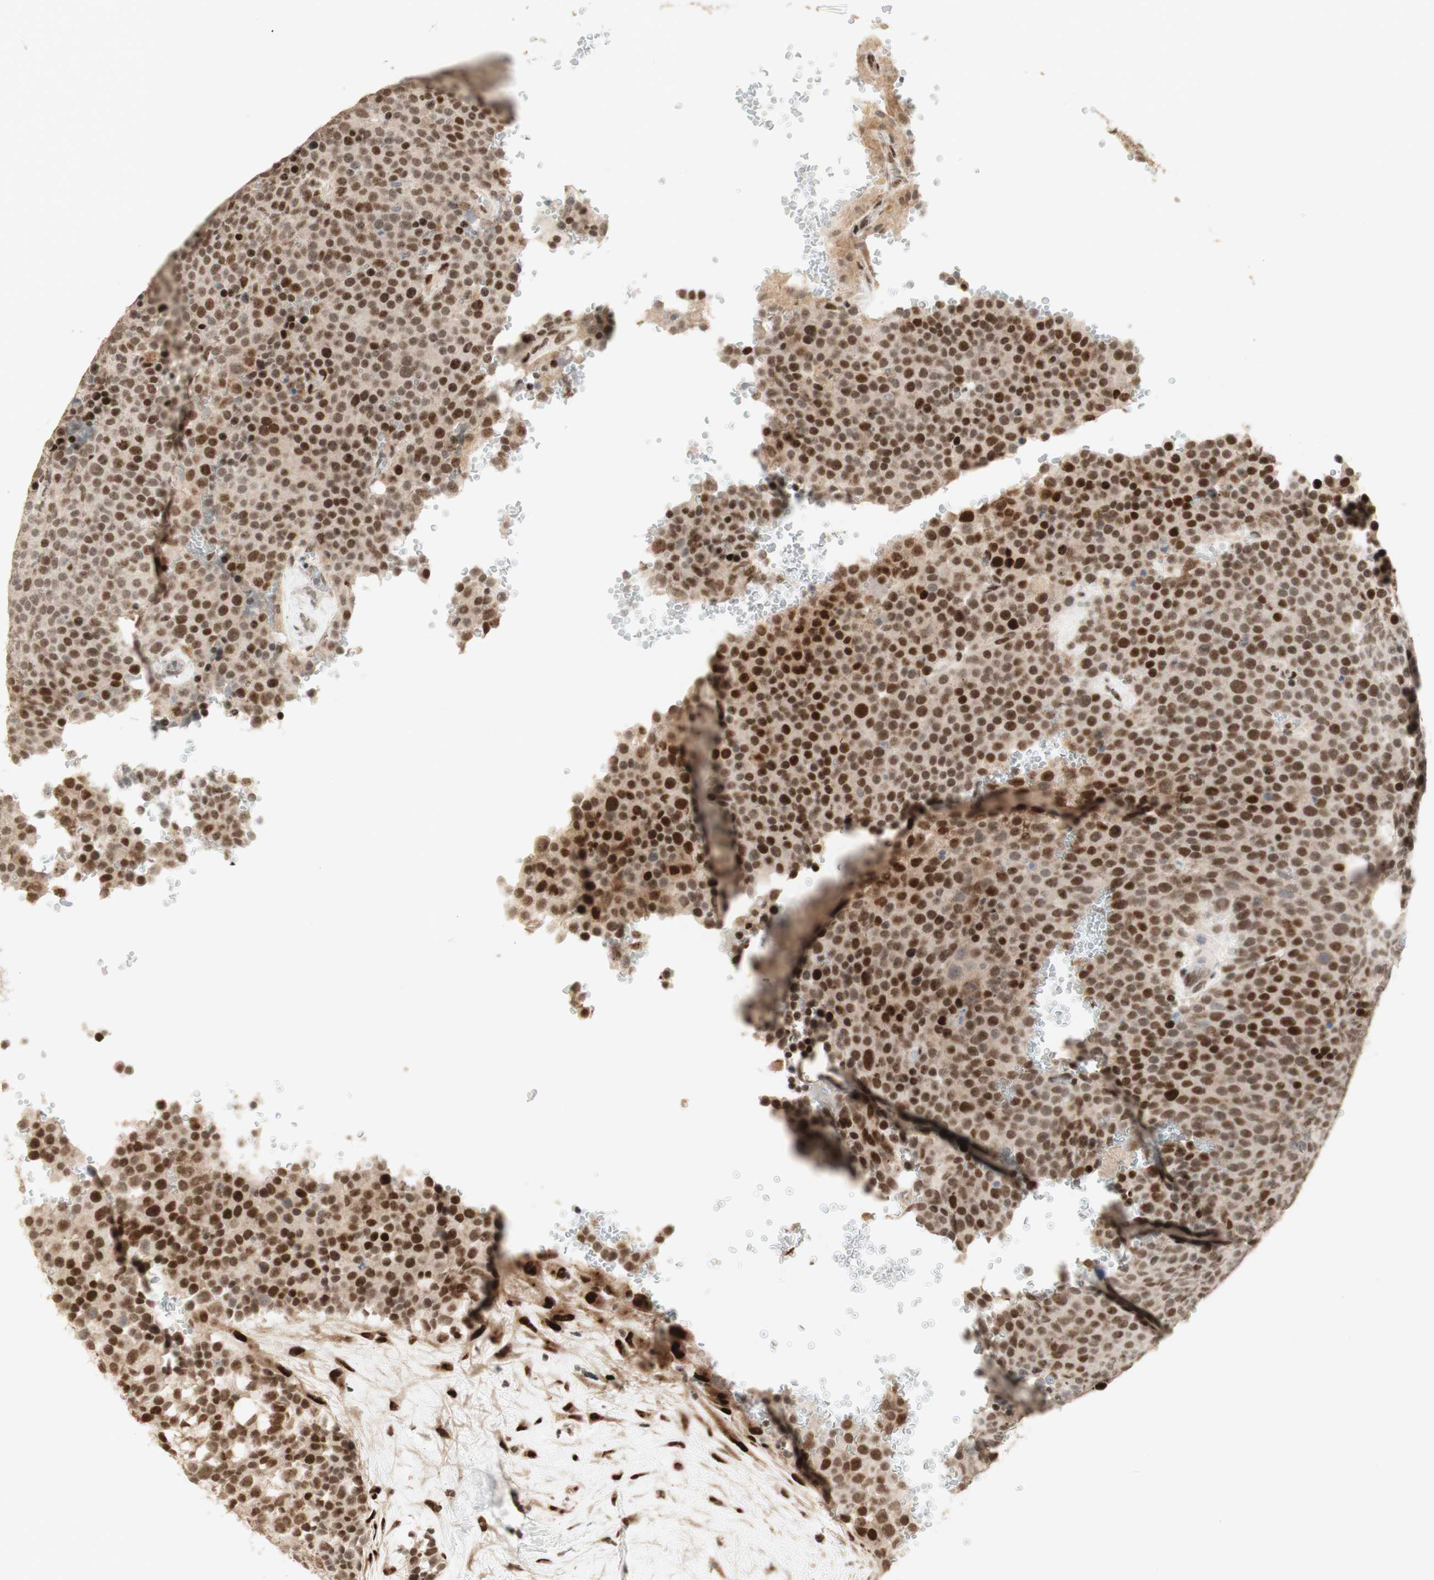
{"staining": {"intensity": "strong", "quantity": ">75%", "location": "nuclear"}, "tissue": "testis cancer", "cell_type": "Tumor cells", "image_type": "cancer", "snomed": [{"axis": "morphology", "description": "Seminoma, NOS"}, {"axis": "topography", "description": "Testis"}], "caption": "Immunohistochemical staining of human testis cancer exhibits strong nuclear protein staining in approximately >75% of tumor cells.", "gene": "FOXP1", "patient": {"sex": "male", "age": 71}}